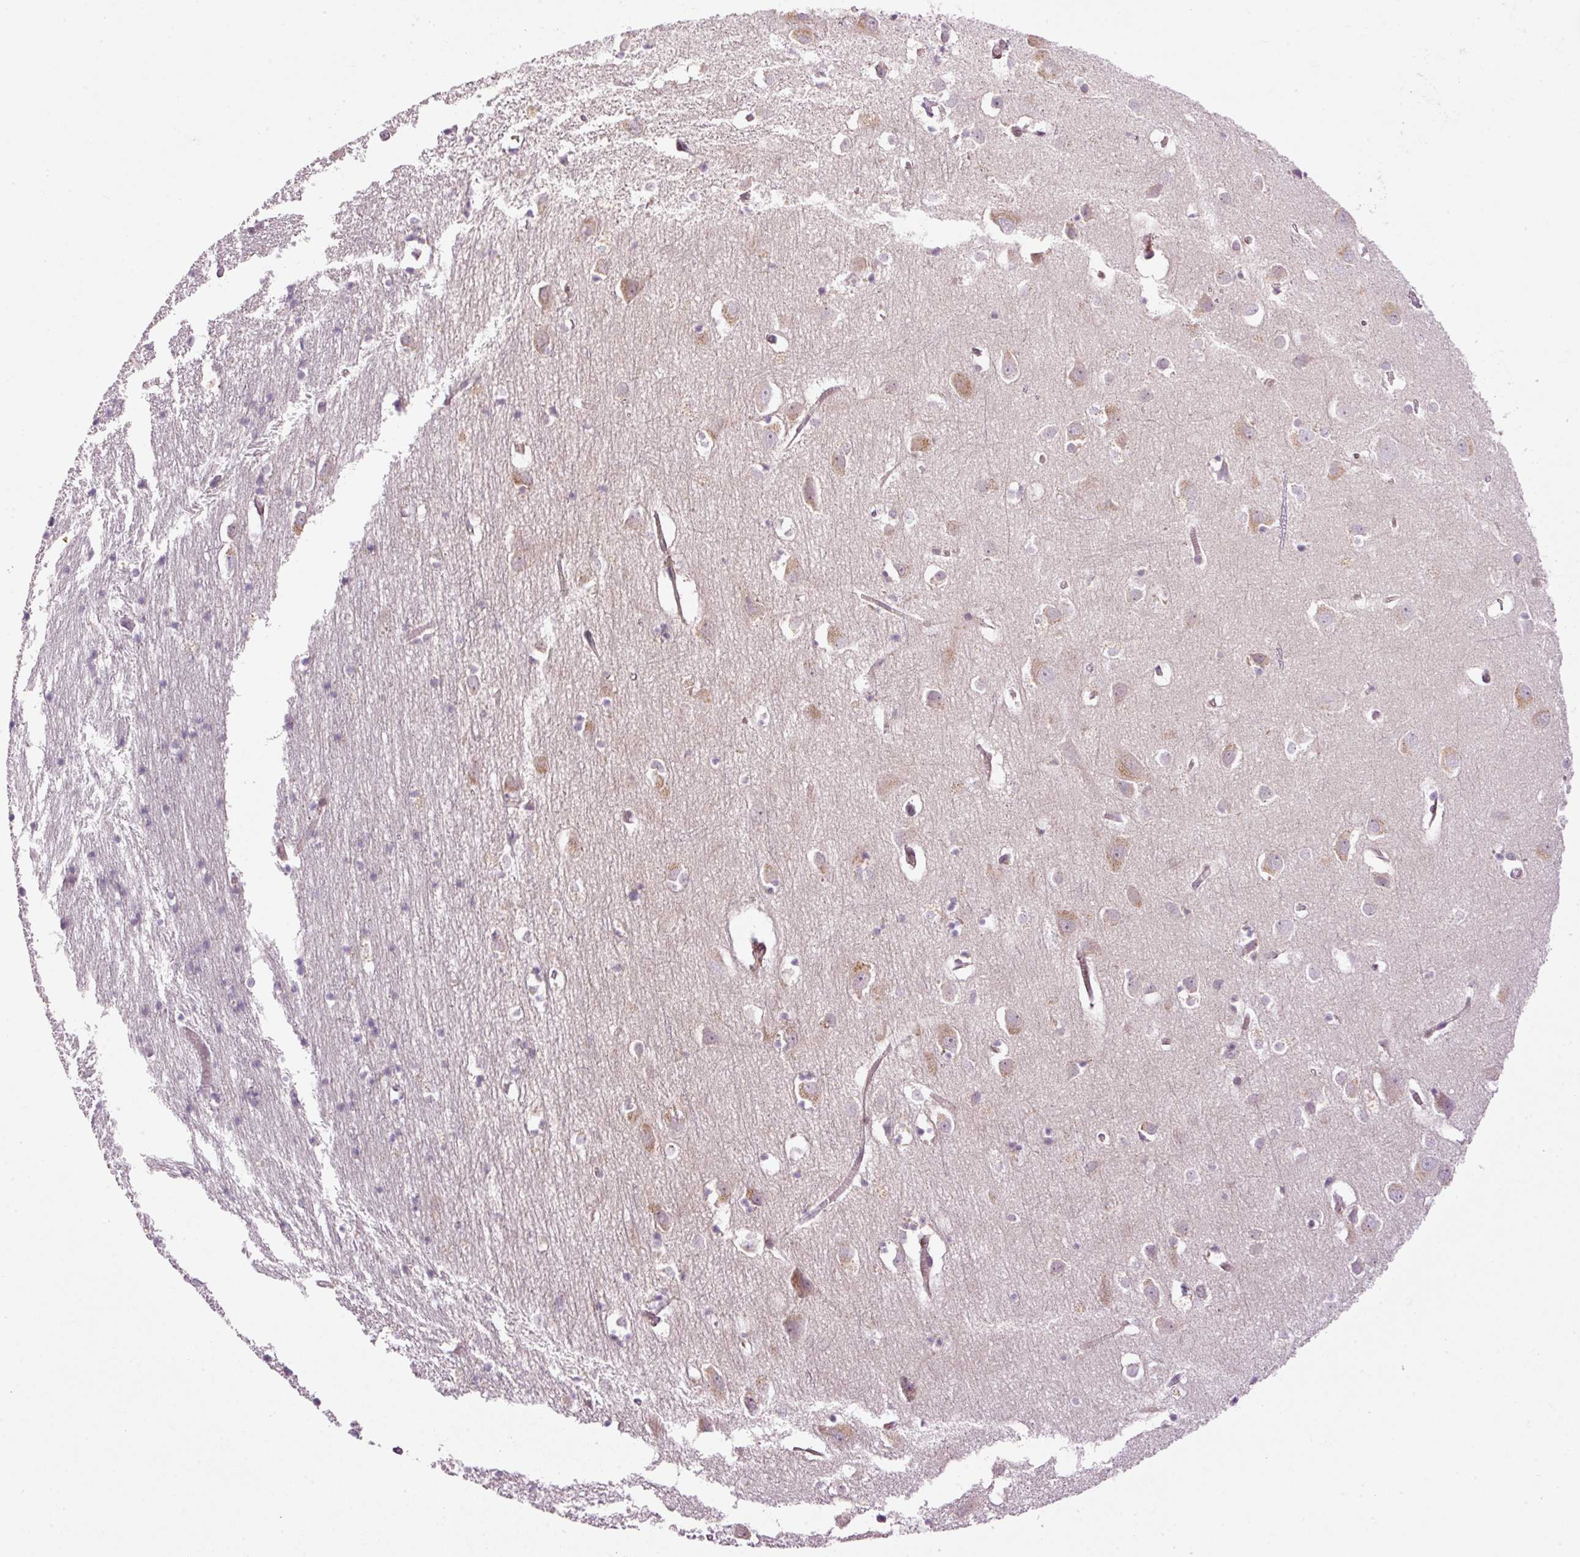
{"staining": {"intensity": "weak", "quantity": "25%-75%", "location": "cytoplasmic/membranous"}, "tissue": "cerebral cortex", "cell_type": "Endothelial cells", "image_type": "normal", "snomed": [{"axis": "morphology", "description": "Normal tissue, NOS"}, {"axis": "topography", "description": "Cerebral cortex"}], "caption": "Protein staining shows weak cytoplasmic/membranous positivity in about 25%-75% of endothelial cells in benign cerebral cortex. The staining was performed using DAB (3,3'-diaminobenzidine), with brown indicating positive protein expression. Nuclei are stained blue with hematoxylin.", "gene": "MZT2A", "patient": {"sex": "male", "age": 70}}